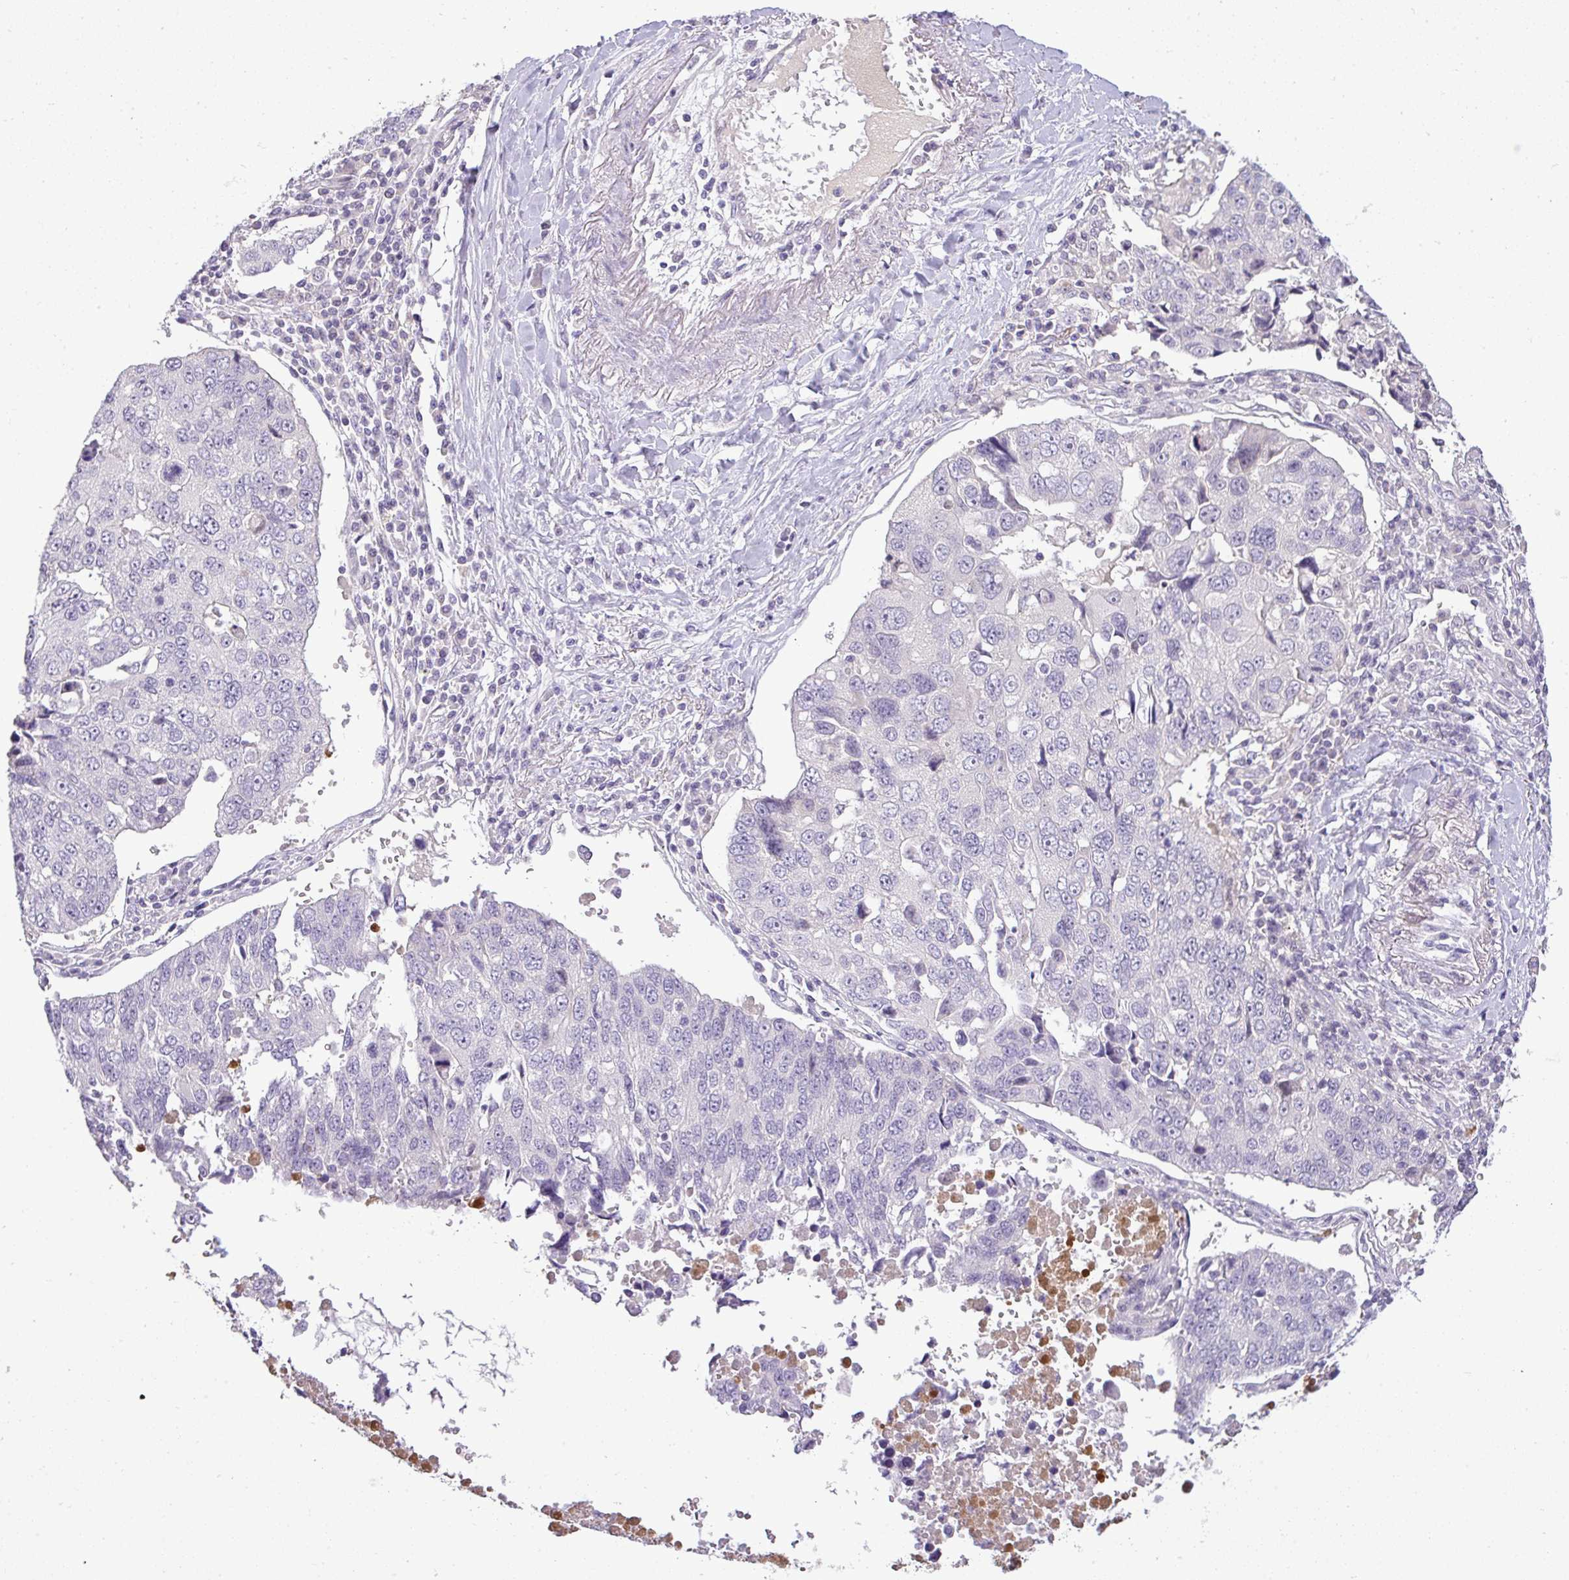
{"staining": {"intensity": "negative", "quantity": "none", "location": "none"}, "tissue": "lung cancer", "cell_type": "Tumor cells", "image_type": "cancer", "snomed": [{"axis": "morphology", "description": "Squamous cell carcinoma, NOS"}, {"axis": "topography", "description": "Lung"}], "caption": "Tumor cells are negative for protein expression in human lung cancer (squamous cell carcinoma).", "gene": "APOM", "patient": {"sex": "female", "age": 66}}